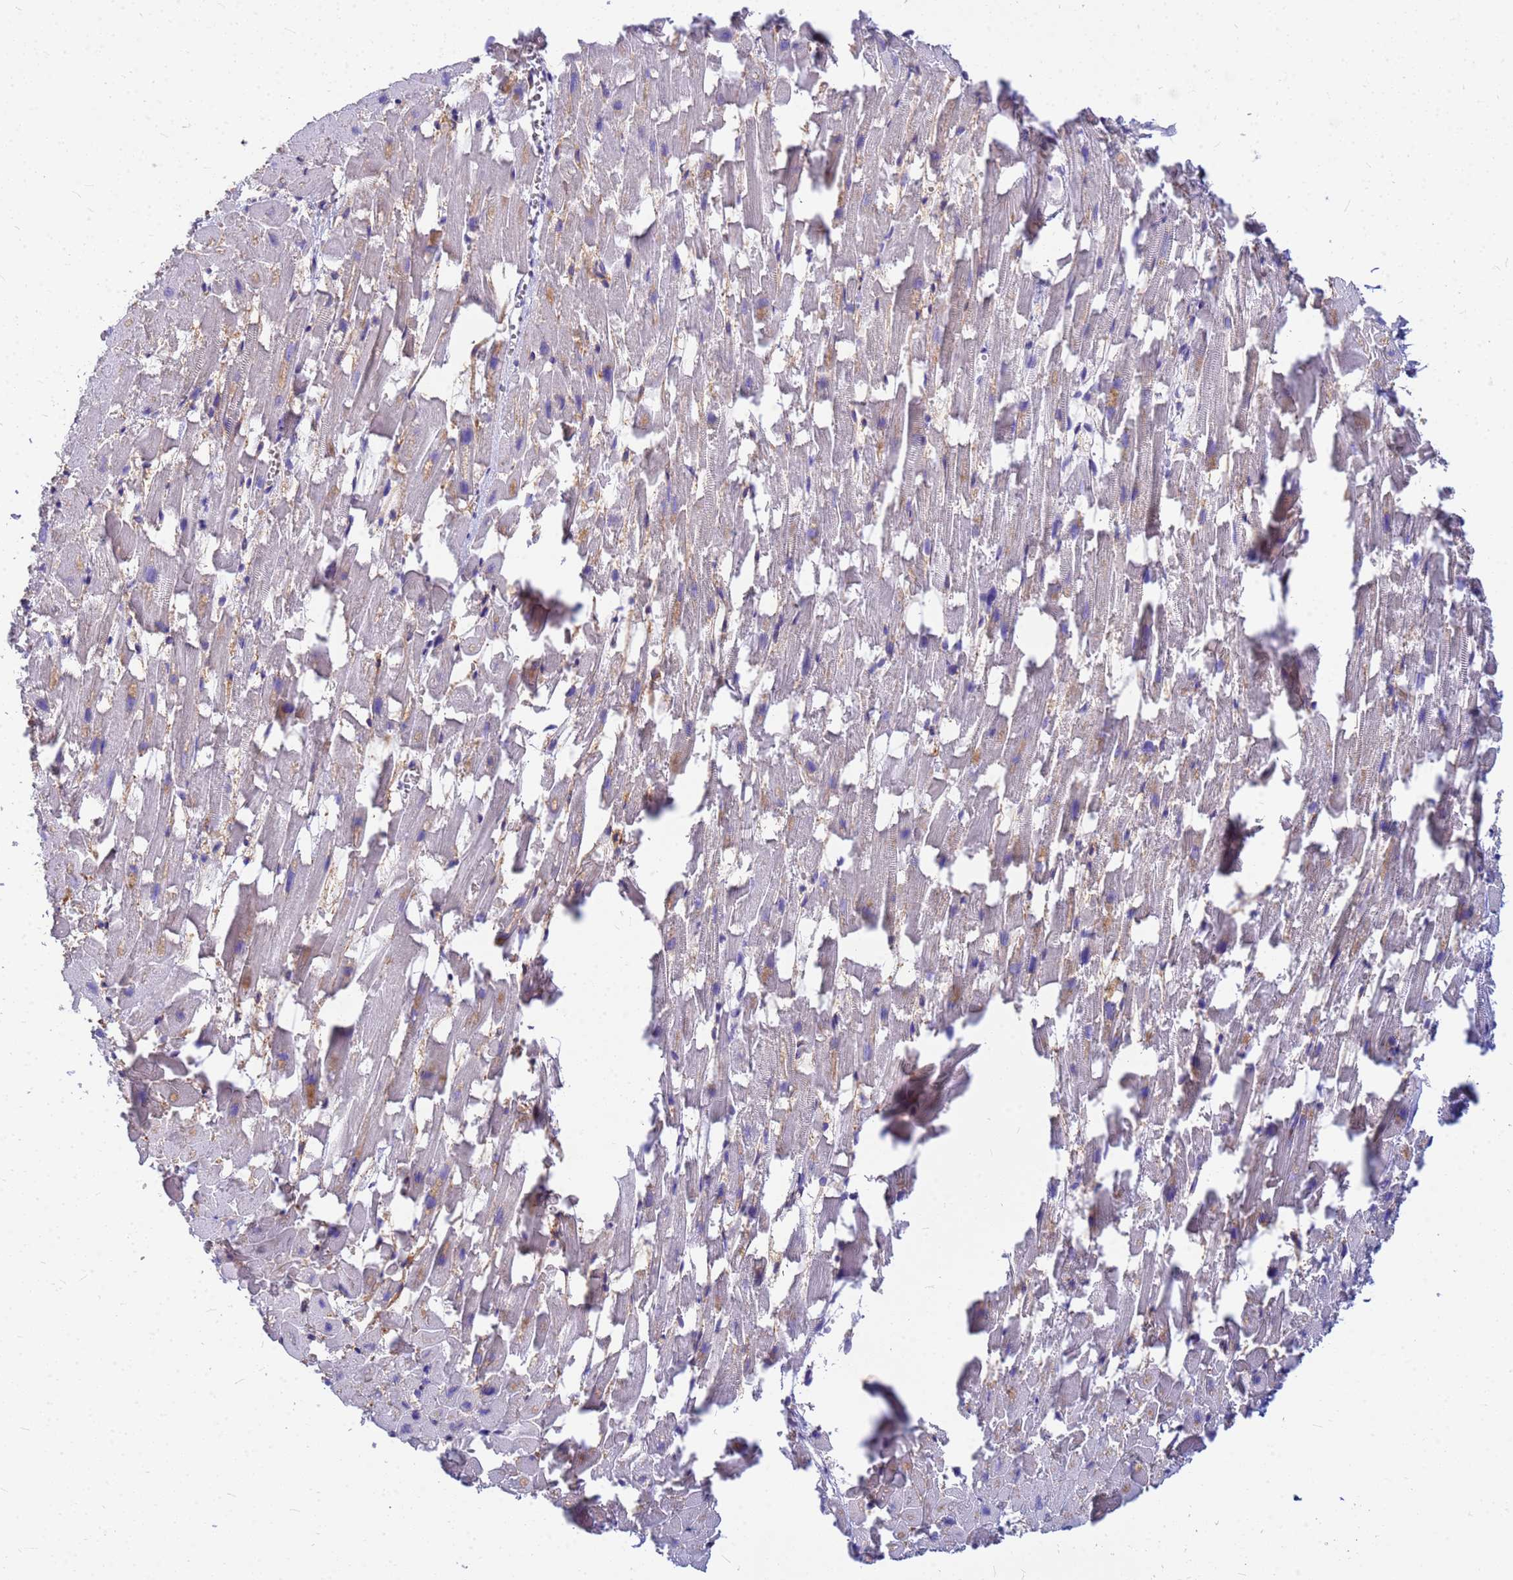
{"staining": {"intensity": "negative", "quantity": "none", "location": "none"}, "tissue": "heart muscle", "cell_type": "Cardiomyocytes", "image_type": "normal", "snomed": [{"axis": "morphology", "description": "Normal tissue, NOS"}, {"axis": "topography", "description": "Heart"}], "caption": "DAB immunohistochemical staining of normal heart muscle reveals no significant expression in cardiomyocytes.", "gene": "DPRX", "patient": {"sex": "female", "age": 64}}